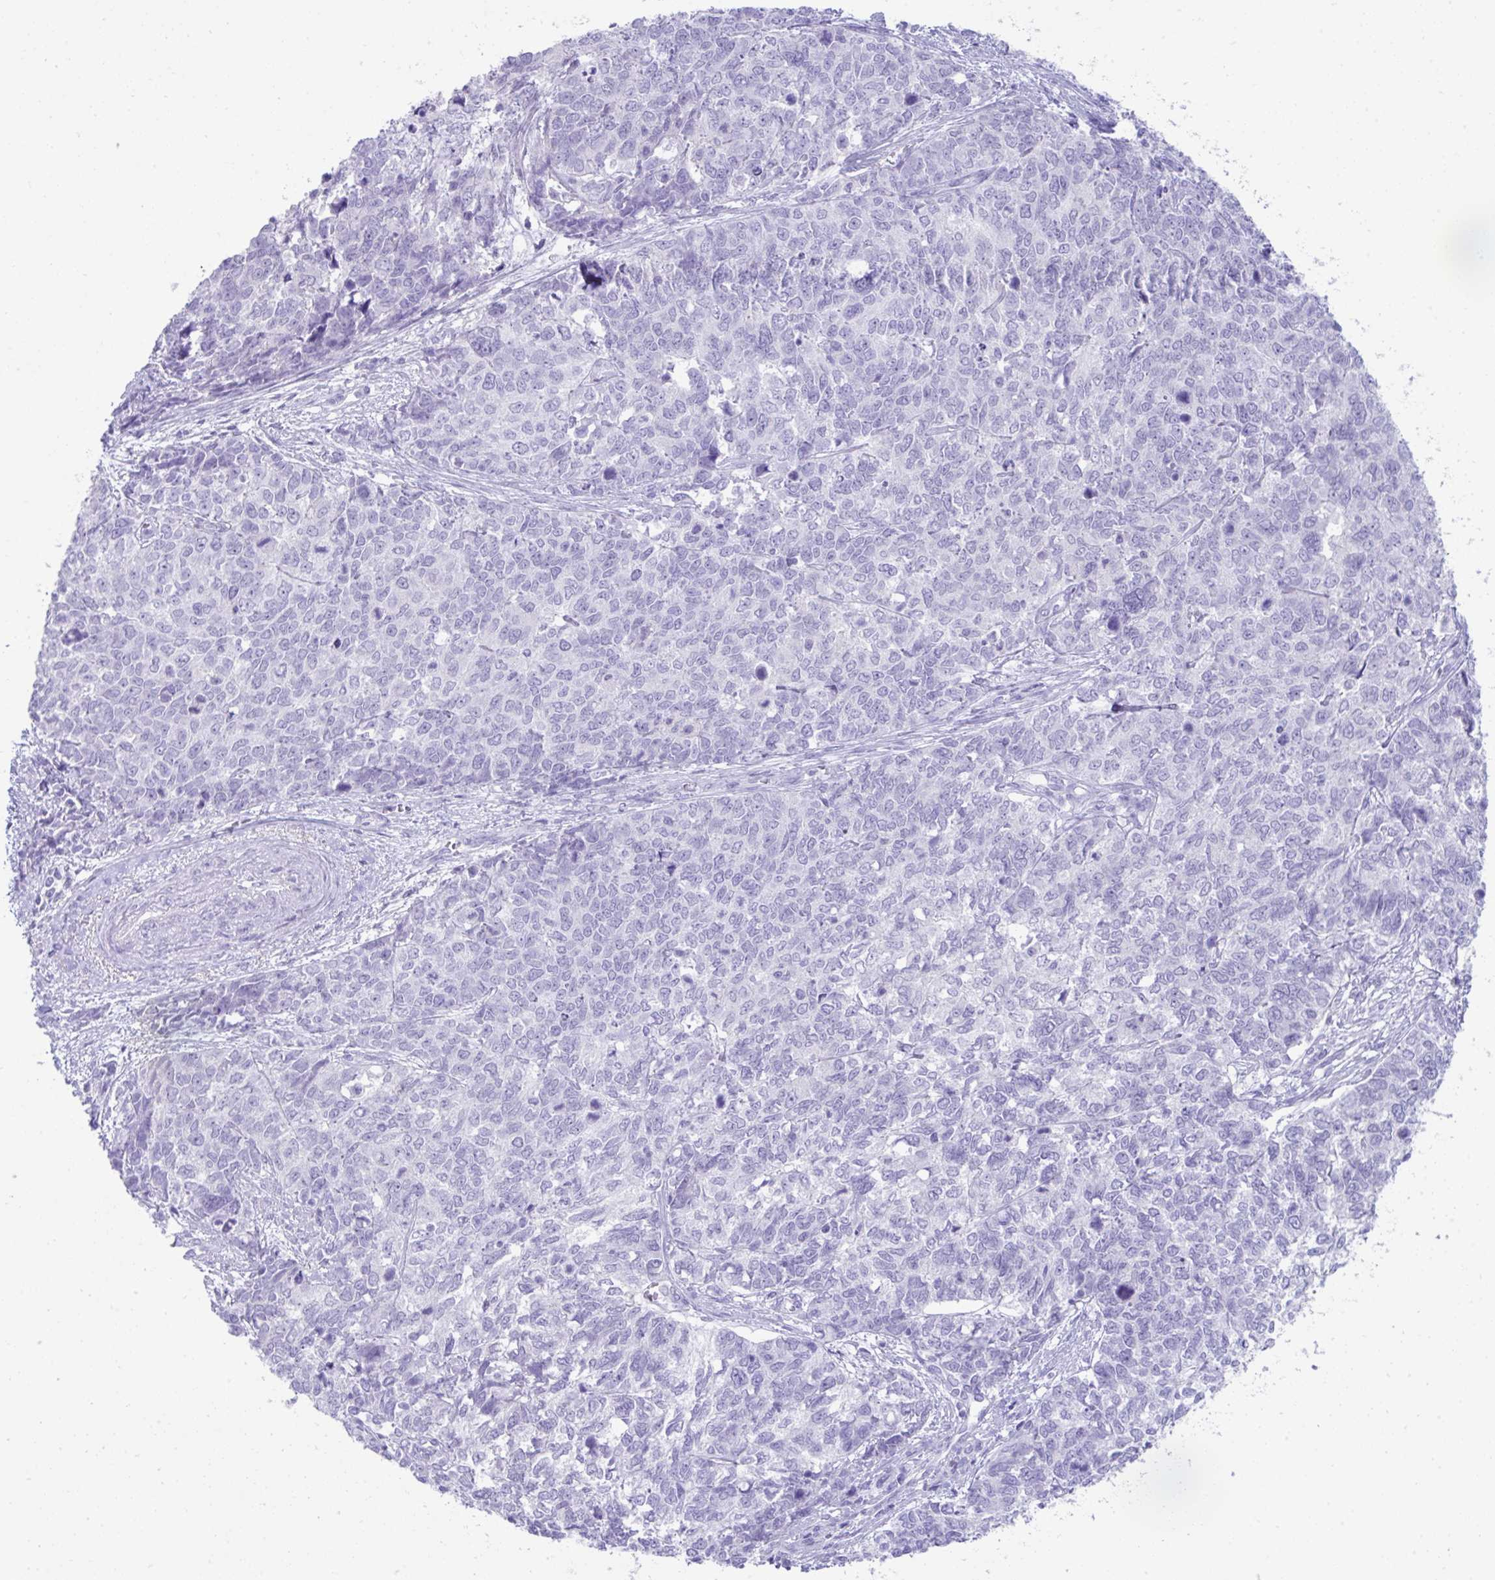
{"staining": {"intensity": "negative", "quantity": "none", "location": "none"}, "tissue": "cervical cancer", "cell_type": "Tumor cells", "image_type": "cancer", "snomed": [{"axis": "morphology", "description": "Adenocarcinoma, NOS"}, {"axis": "topography", "description": "Cervix"}], "caption": "This is a photomicrograph of IHC staining of cervical cancer (adenocarcinoma), which shows no expression in tumor cells.", "gene": "PSCA", "patient": {"sex": "female", "age": 63}}